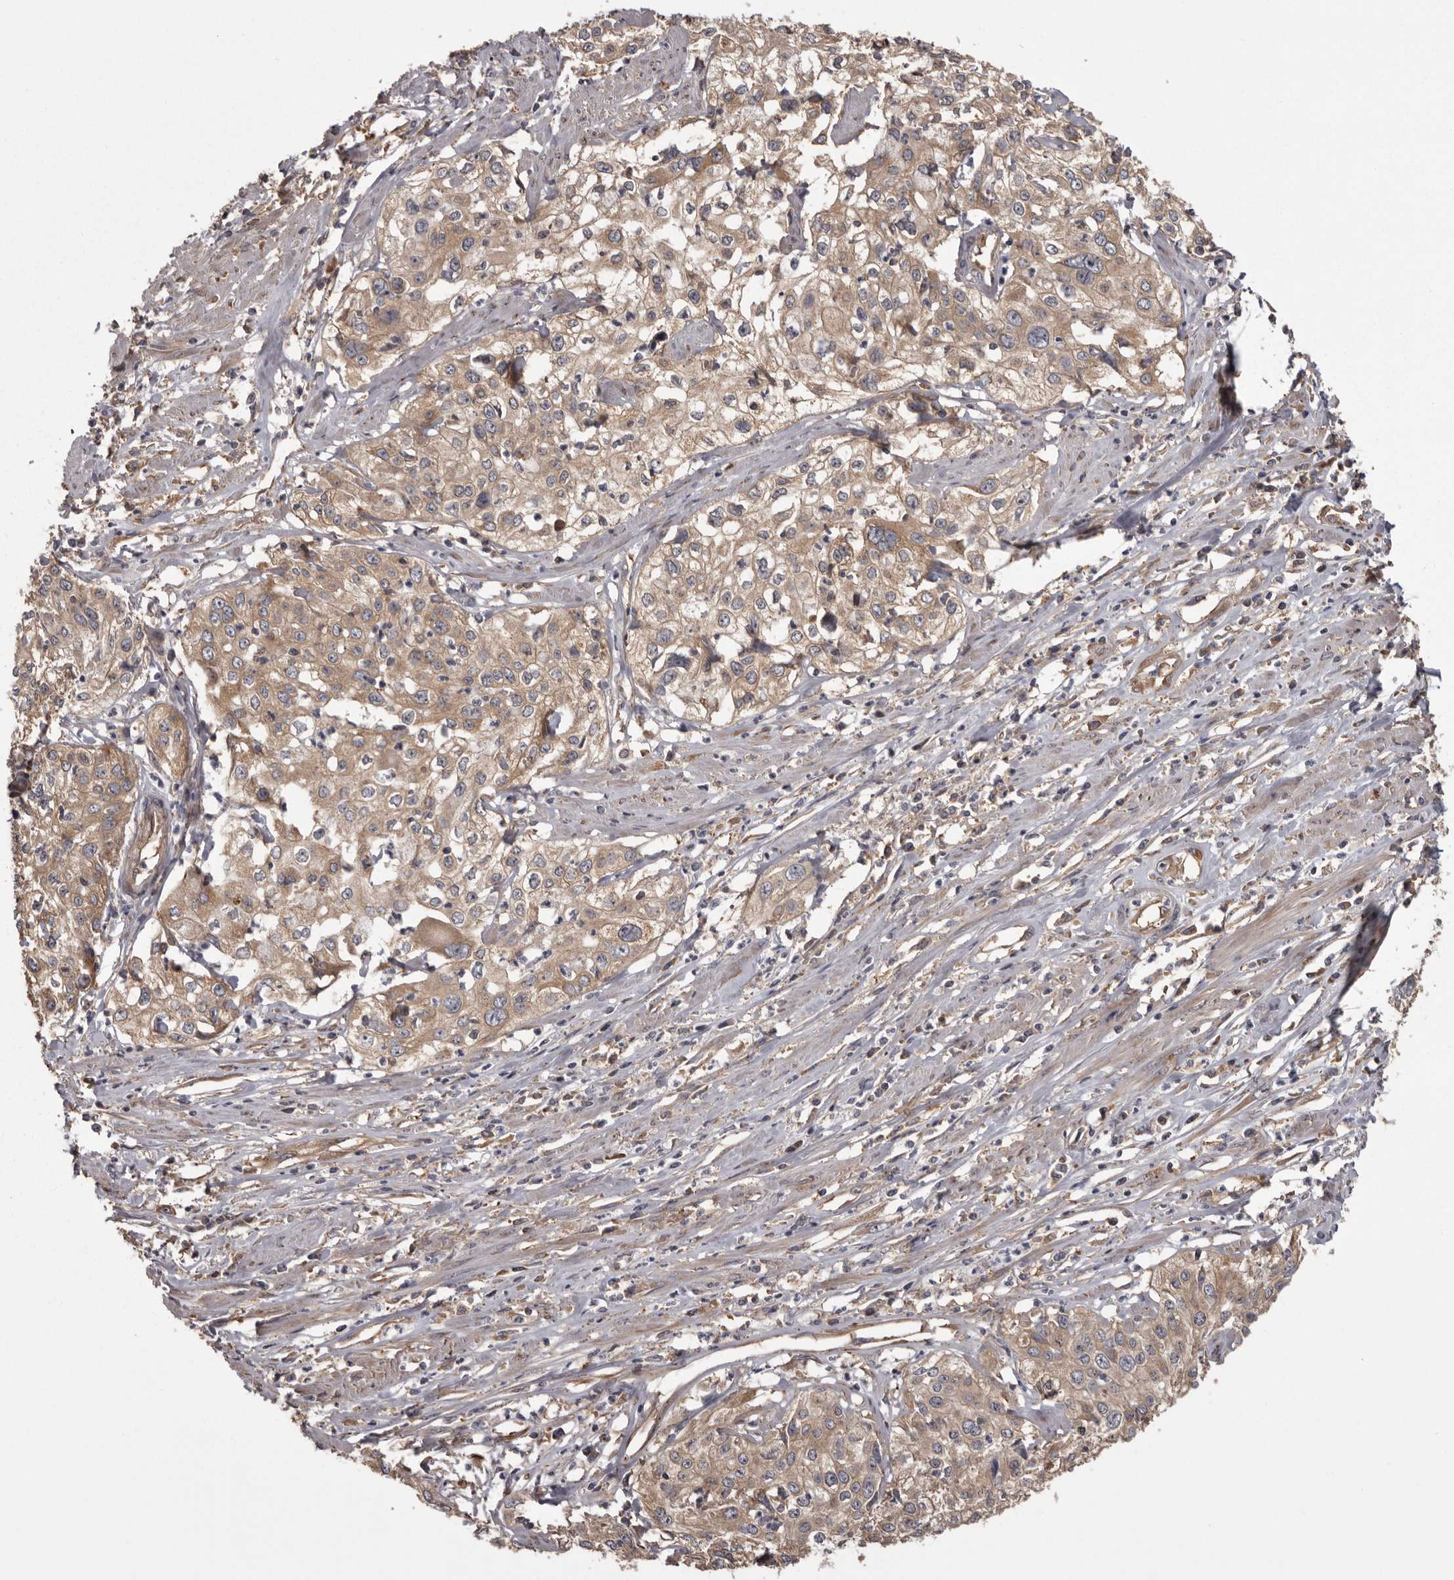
{"staining": {"intensity": "moderate", "quantity": ">75%", "location": "cytoplasmic/membranous"}, "tissue": "cervical cancer", "cell_type": "Tumor cells", "image_type": "cancer", "snomed": [{"axis": "morphology", "description": "Squamous cell carcinoma, NOS"}, {"axis": "topography", "description": "Cervix"}], "caption": "Human cervical cancer stained with a protein marker demonstrates moderate staining in tumor cells.", "gene": "DARS1", "patient": {"sex": "female", "age": 31}}